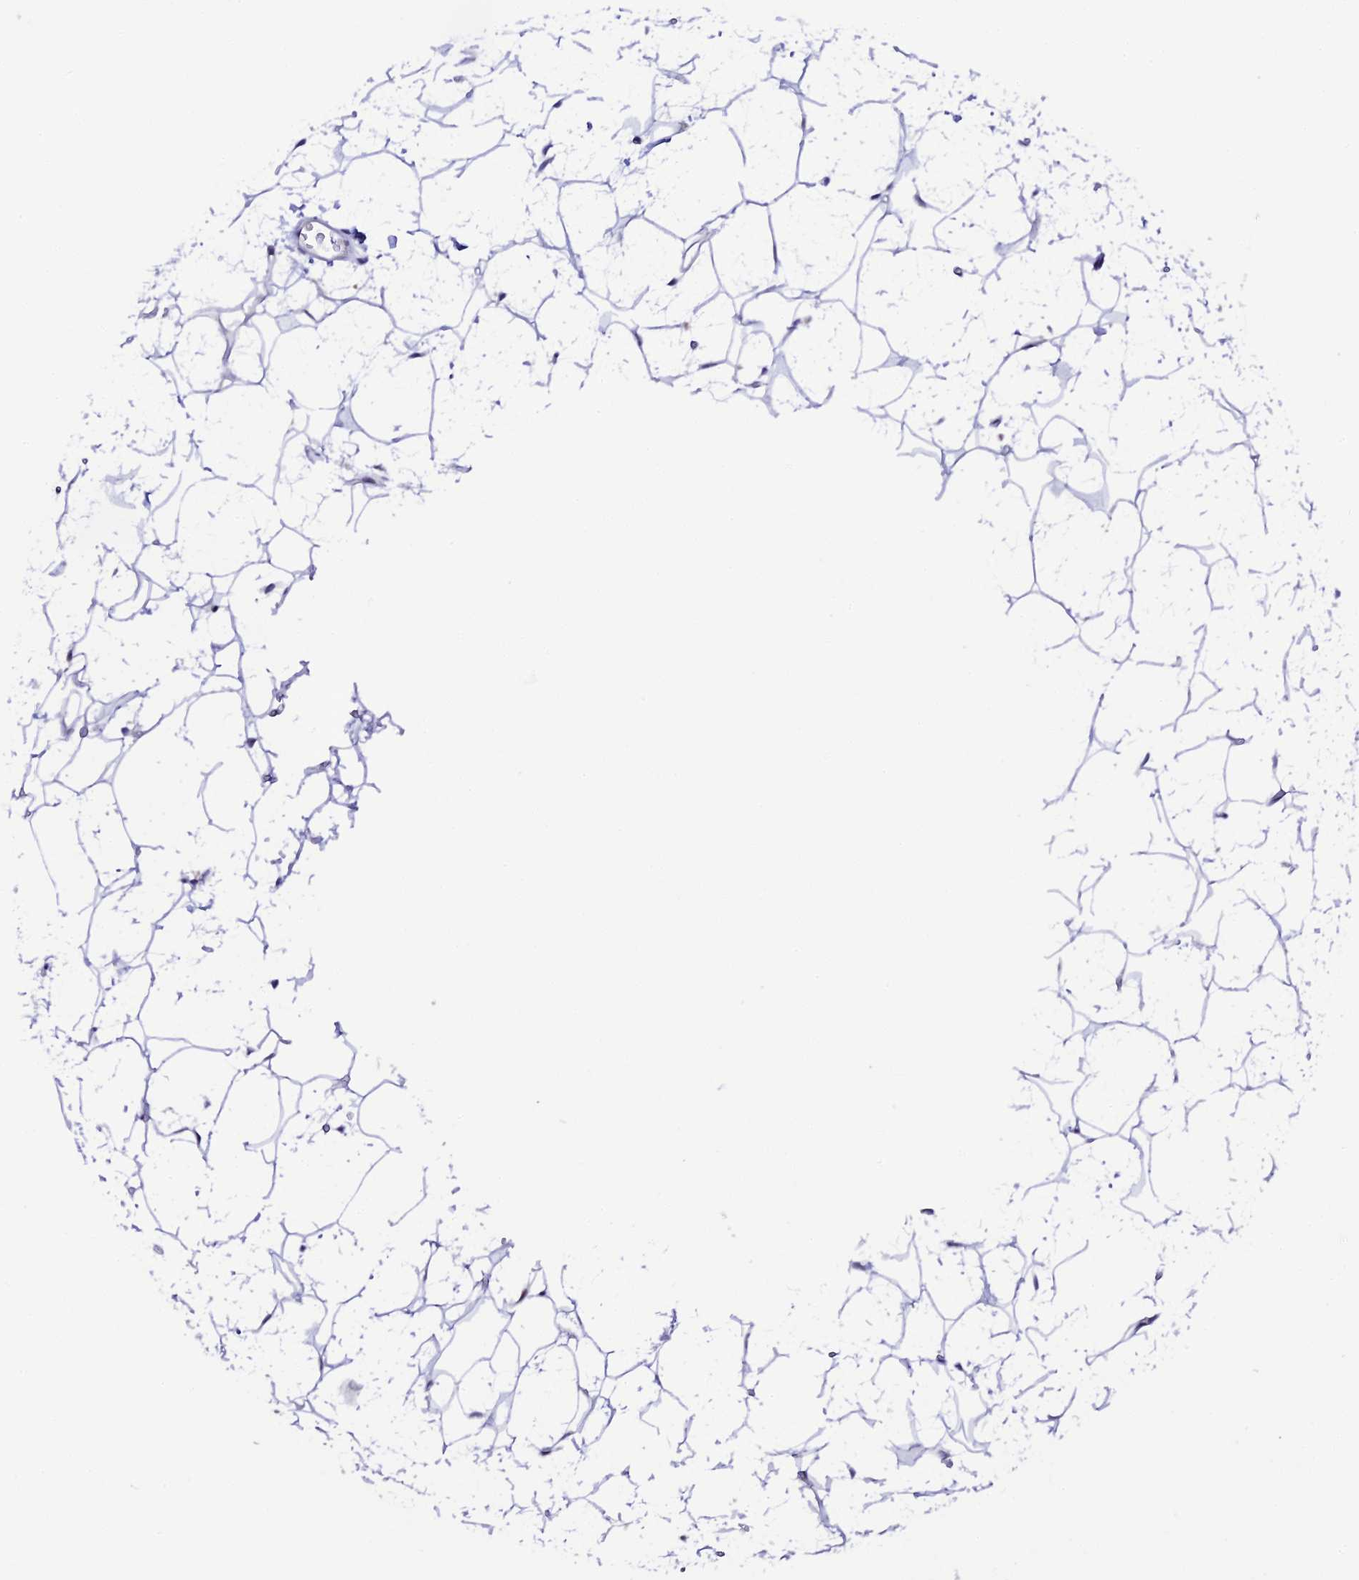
{"staining": {"intensity": "negative", "quantity": "none", "location": "none"}, "tissue": "adipose tissue", "cell_type": "Adipocytes", "image_type": "normal", "snomed": [{"axis": "morphology", "description": "Normal tissue, NOS"}, {"axis": "topography", "description": "Breast"}], "caption": "The IHC photomicrograph has no significant staining in adipocytes of adipose tissue. The staining was performed using DAB to visualize the protein expression in brown, while the nuclei were stained in blue with hematoxylin (Magnification: 20x).", "gene": "RASGEF1B", "patient": {"sex": "female", "age": 26}}